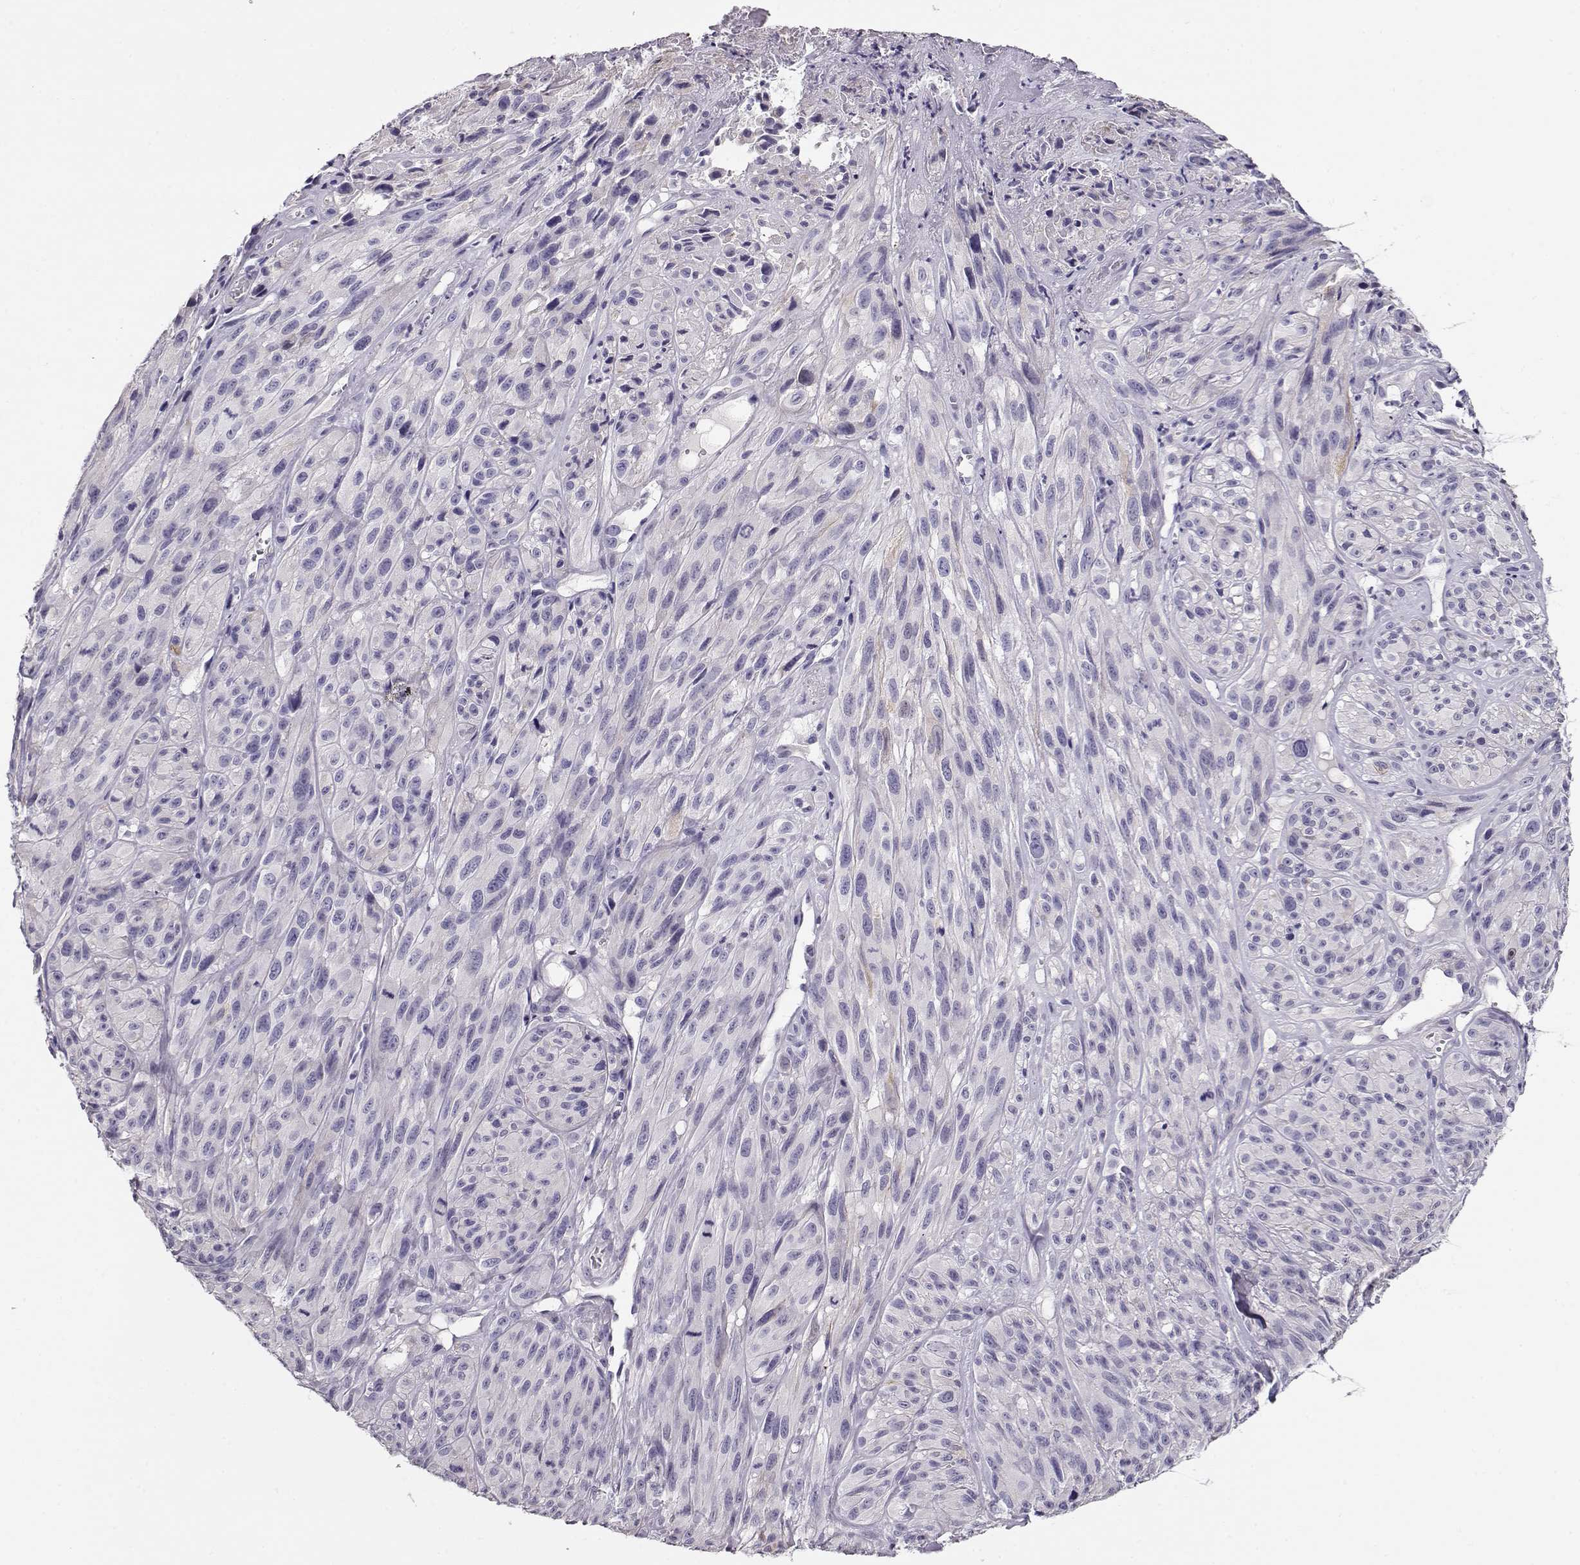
{"staining": {"intensity": "negative", "quantity": "none", "location": "none"}, "tissue": "melanoma", "cell_type": "Tumor cells", "image_type": "cancer", "snomed": [{"axis": "morphology", "description": "Malignant melanoma, NOS"}, {"axis": "topography", "description": "Skin"}], "caption": "Immunohistochemistry of melanoma exhibits no staining in tumor cells. (DAB (3,3'-diaminobenzidine) IHC with hematoxylin counter stain).", "gene": "RBM44", "patient": {"sex": "male", "age": 51}}